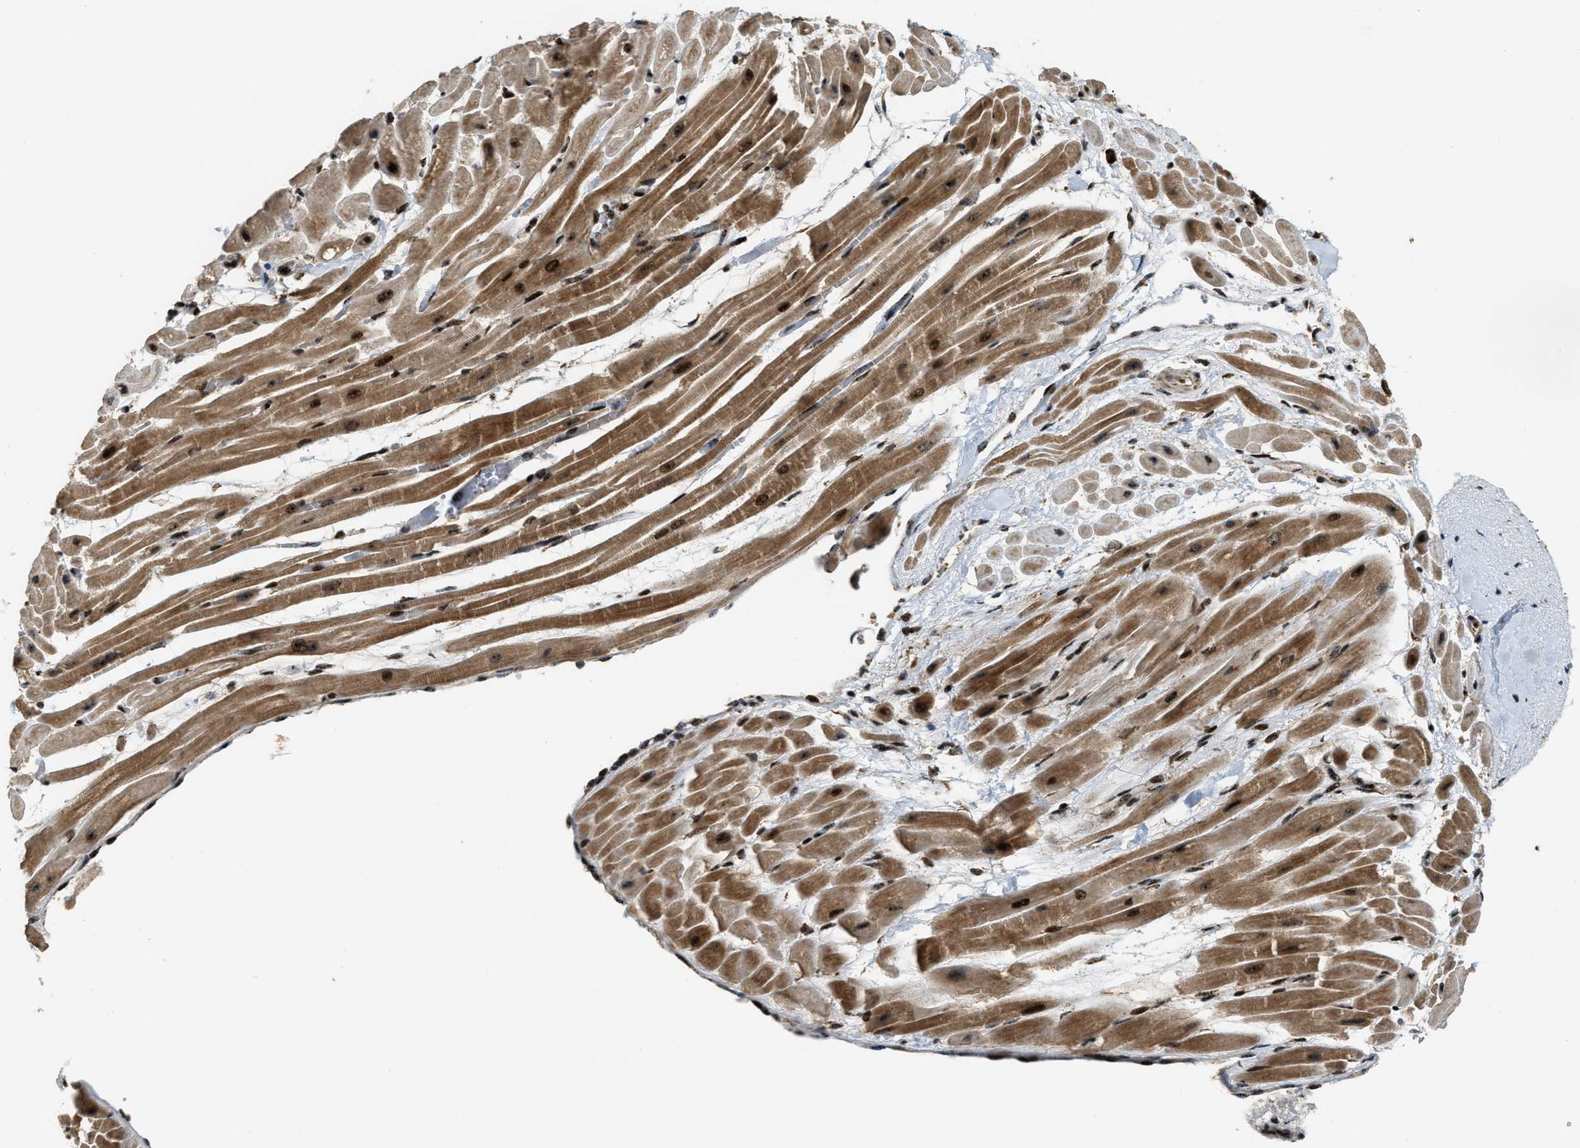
{"staining": {"intensity": "strong", "quantity": ">75%", "location": "cytoplasmic/membranous,nuclear"}, "tissue": "heart muscle", "cell_type": "Cardiomyocytes", "image_type": "normal", "snomed": [{"axis": "morphology", "description": "Normal tissue, NOS"}, {"axis": "topography", "description": "Heart"}], "caption": "A photomicrograph of heart muscle stained for a protein demonstrates strong cytoplasmic/membranous,nuclear brown staining in cardiomyocytes. (Stains: DAB (3,3'-diaminobenzidine) in brown, nuclei in blue, Microscopy: brightfield microscopy at high magnification).", "gene": "ZNF687", "patient": {"sex": "male", "age": 45}}